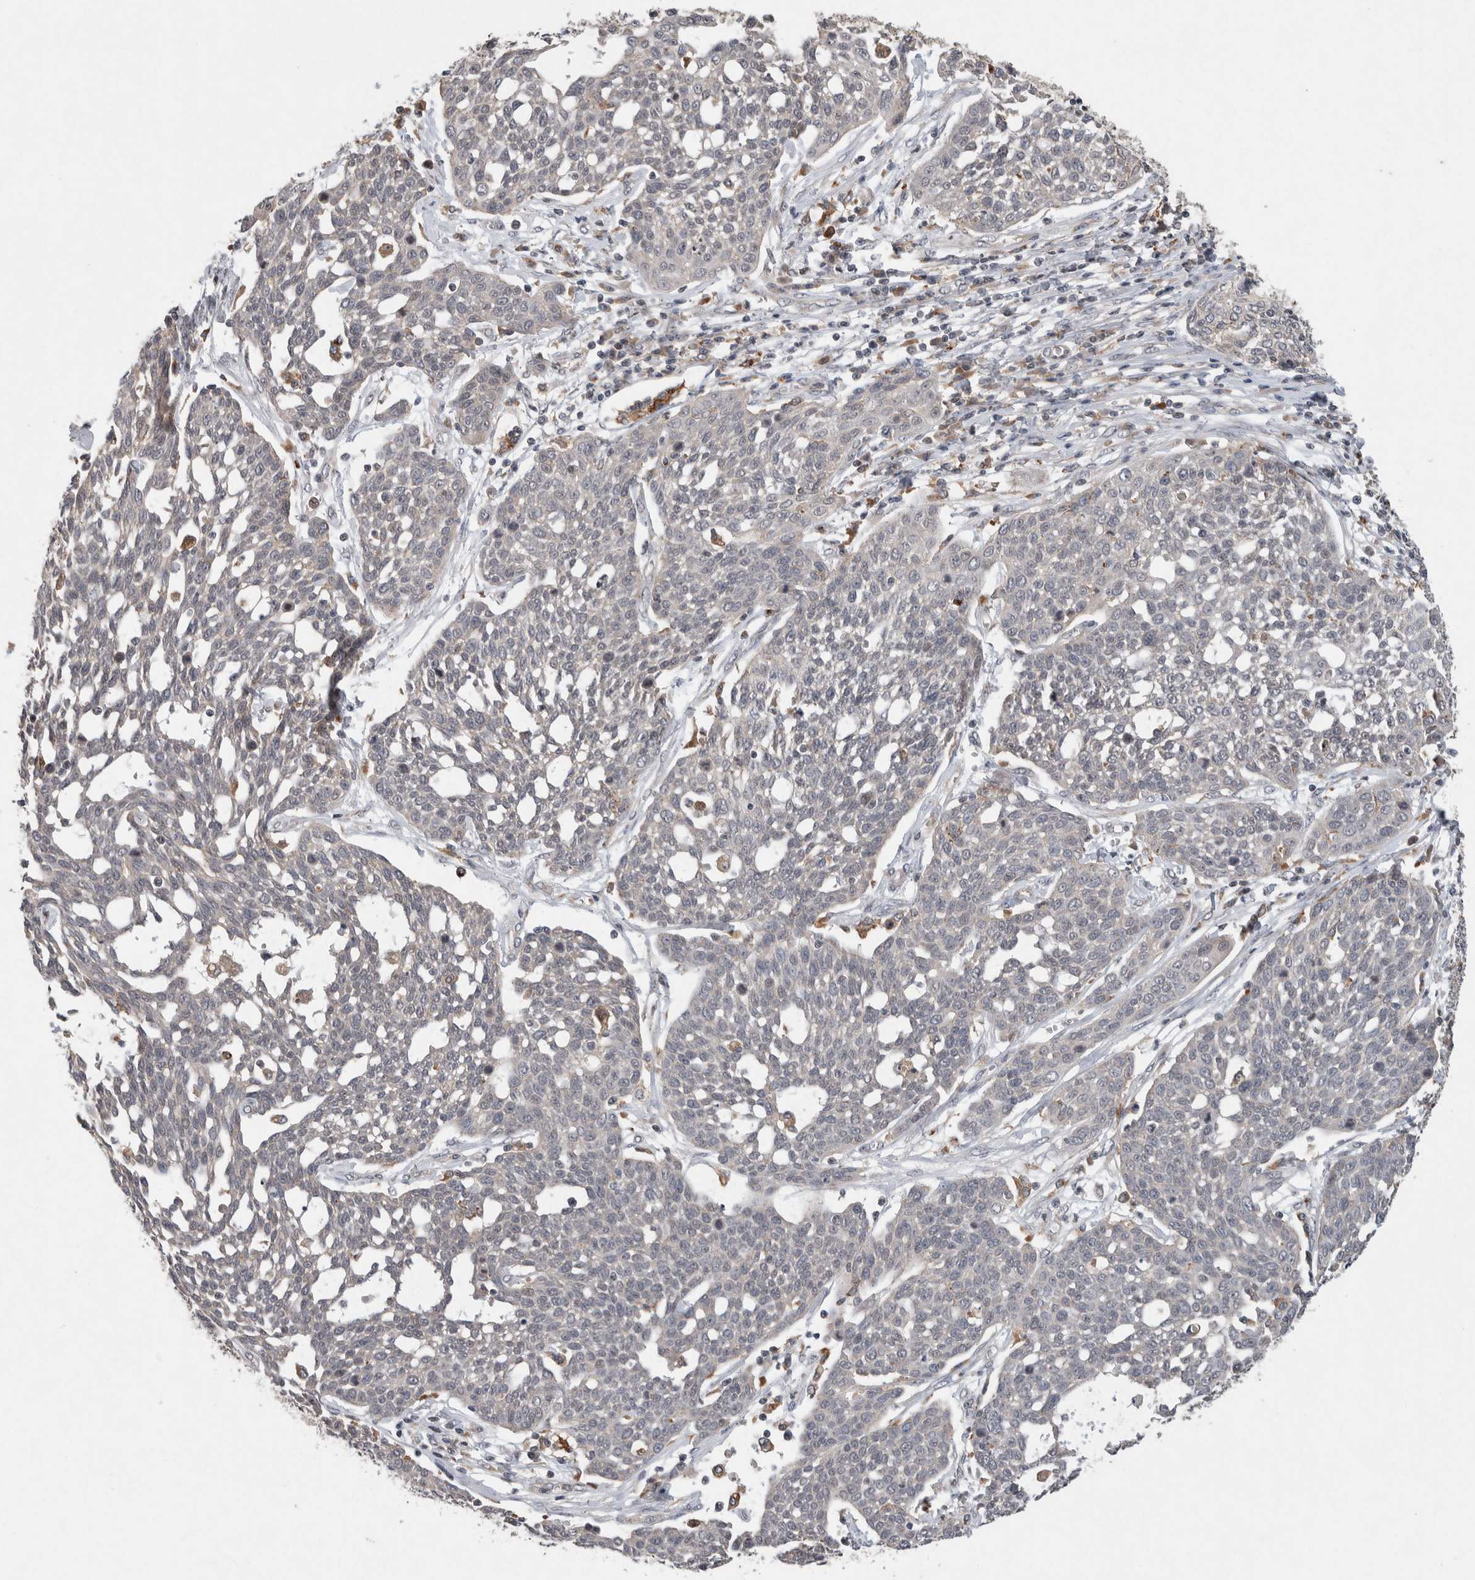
{"staining": {"intensity": "negative", "quantity": "none", "location": "none"}, "tissue": "cervical cancer", "cell_type": "Tumor cells", "image_type": "cancer", "snomed": [{"axis": "morphology", "description": "Squamous cell carcinoma, NOS"}, {"axis": "topography", "description": "Cervix"}], "caption": "DAB (3,3'-diaminobenzidine) immunohistochemical staining of human squamous cell carcinoma (cervical) displays no significant staining in tumor cells.", "gene": "KCNK1", "patient": {"sex": "female", "age": 34}}